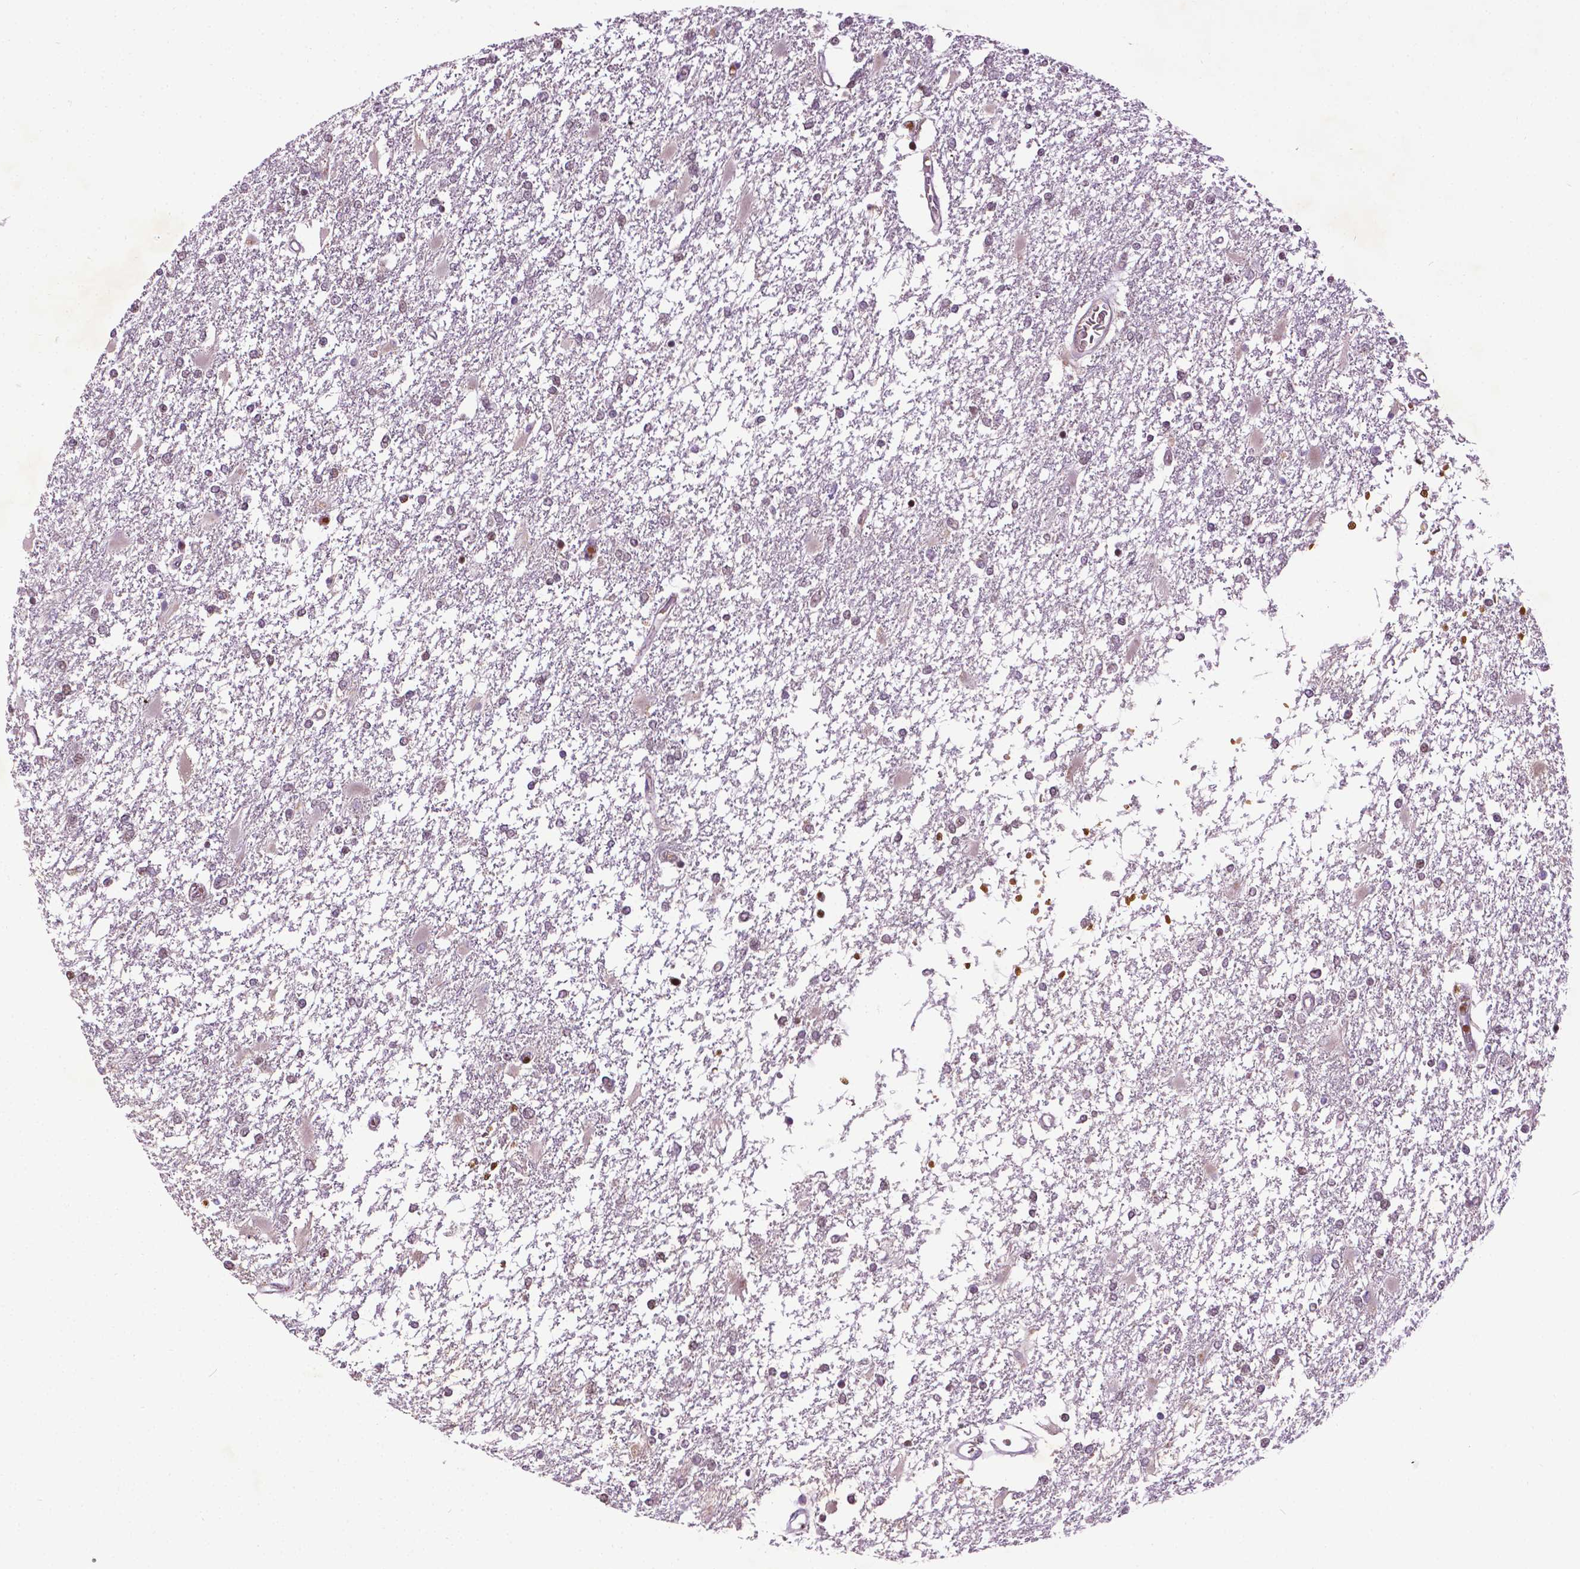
{"staining": {"intensity": "weak", "quantity": "<25%", "location": "nuclear"}, "tissue": "glioma", "cell_type": "Tumor cells", "image_type": "cancer", "snomed": [{"axis": "morphology", "description": "Glioma, malignant, High grade"}, {"axis": "topography", "description": "Cerebral cortex"}], "caption": "Tumor cells are negative for protein expression in human glioma.", "gene": "ZNF41", "patient": {"sex": "male", "age": 79}}